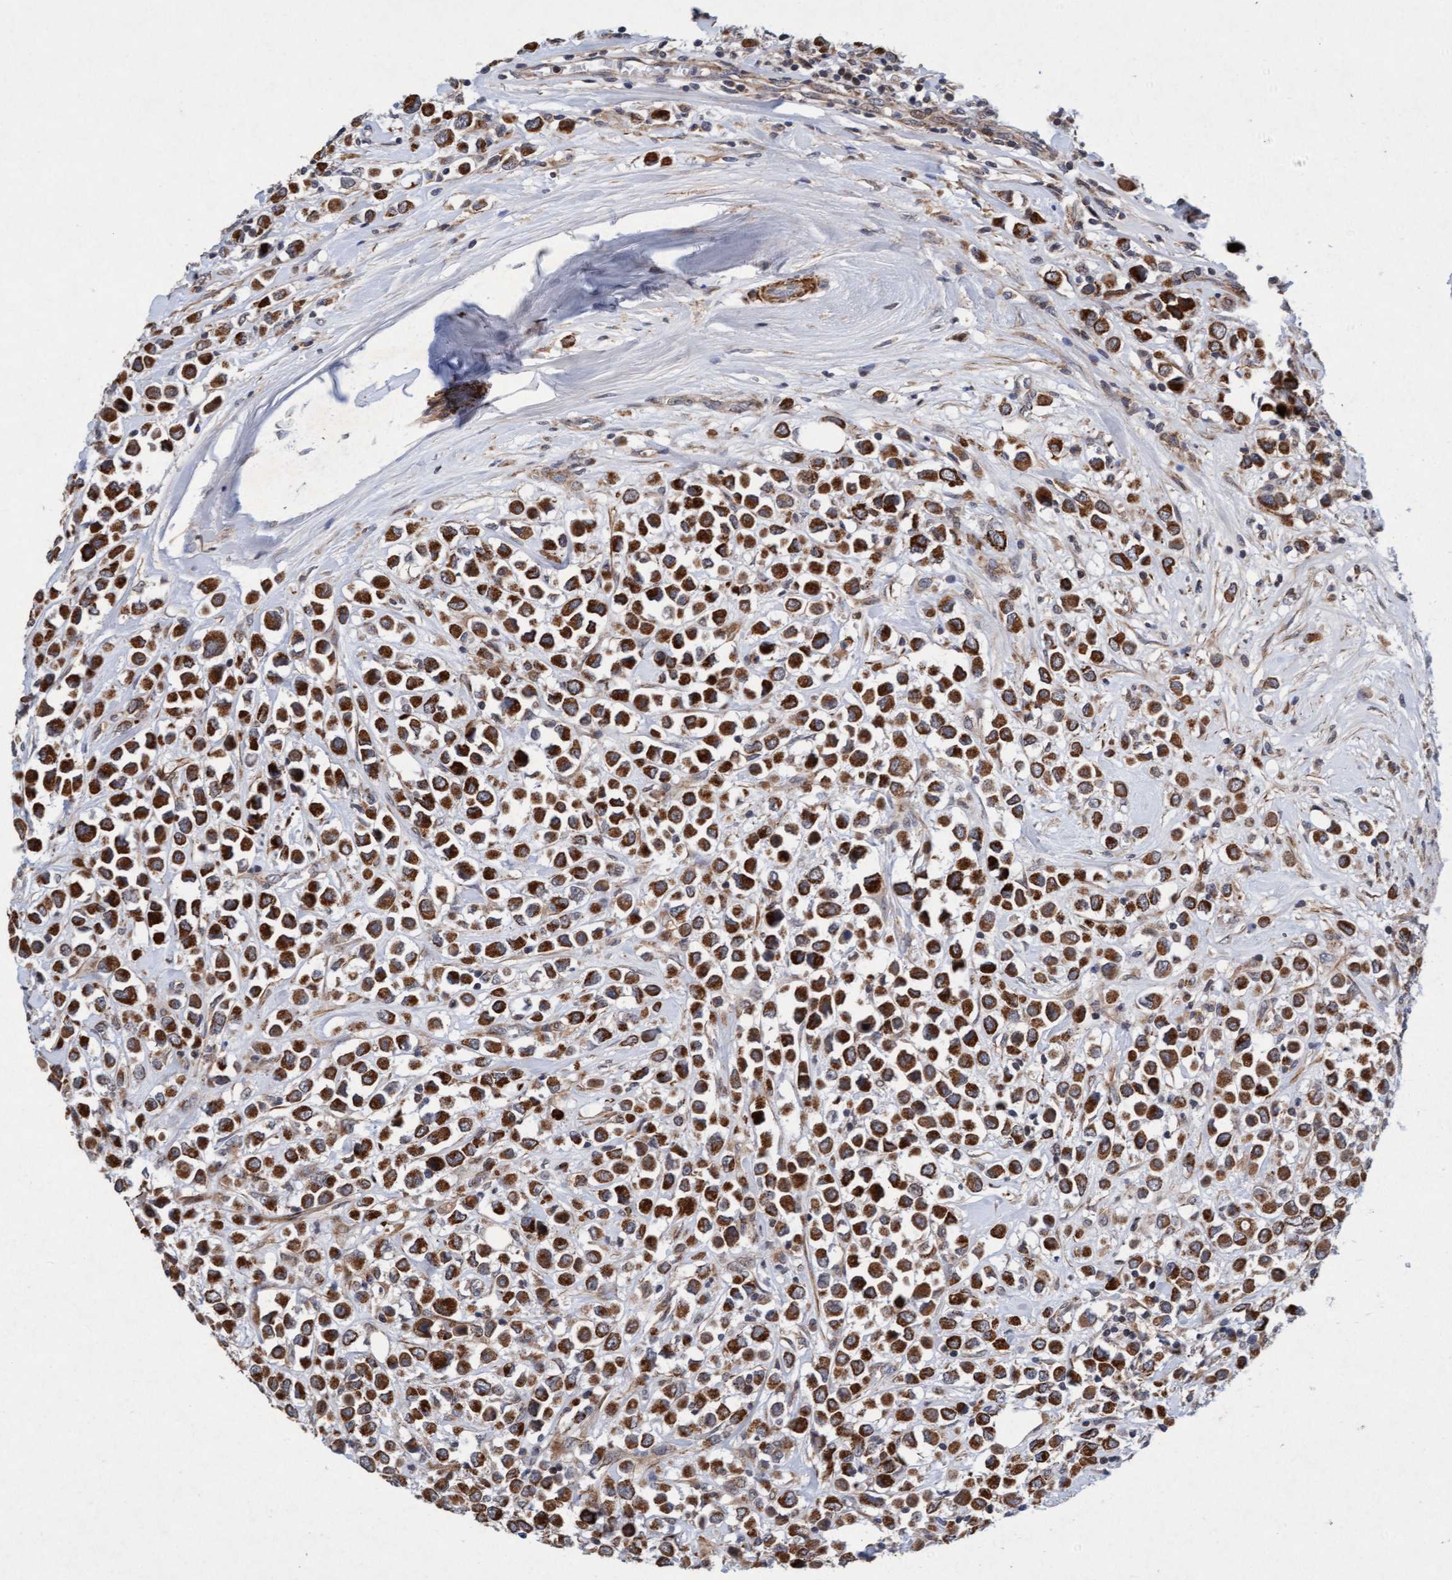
{"staining": {"intensity": "strong", "quantity": ">75%", "location": "cytoplasmic/membranous"}, "tissue": "breast cancer", "cell_type": "Tumor cells", "image_type": "cancer", "snomed": [{"axis": "morphology", "description": "Duct carcinoma"}, {"axis": "topography", "description": "Breast"}], "caption": "Infiltrating ductal carcinoma (breast) tissue exhibits strong cytoplasmic/membranous positivity in about >75% of tumor cells", "gene": "TMEM70", "patient": {"sex": "female", "age": 61}}